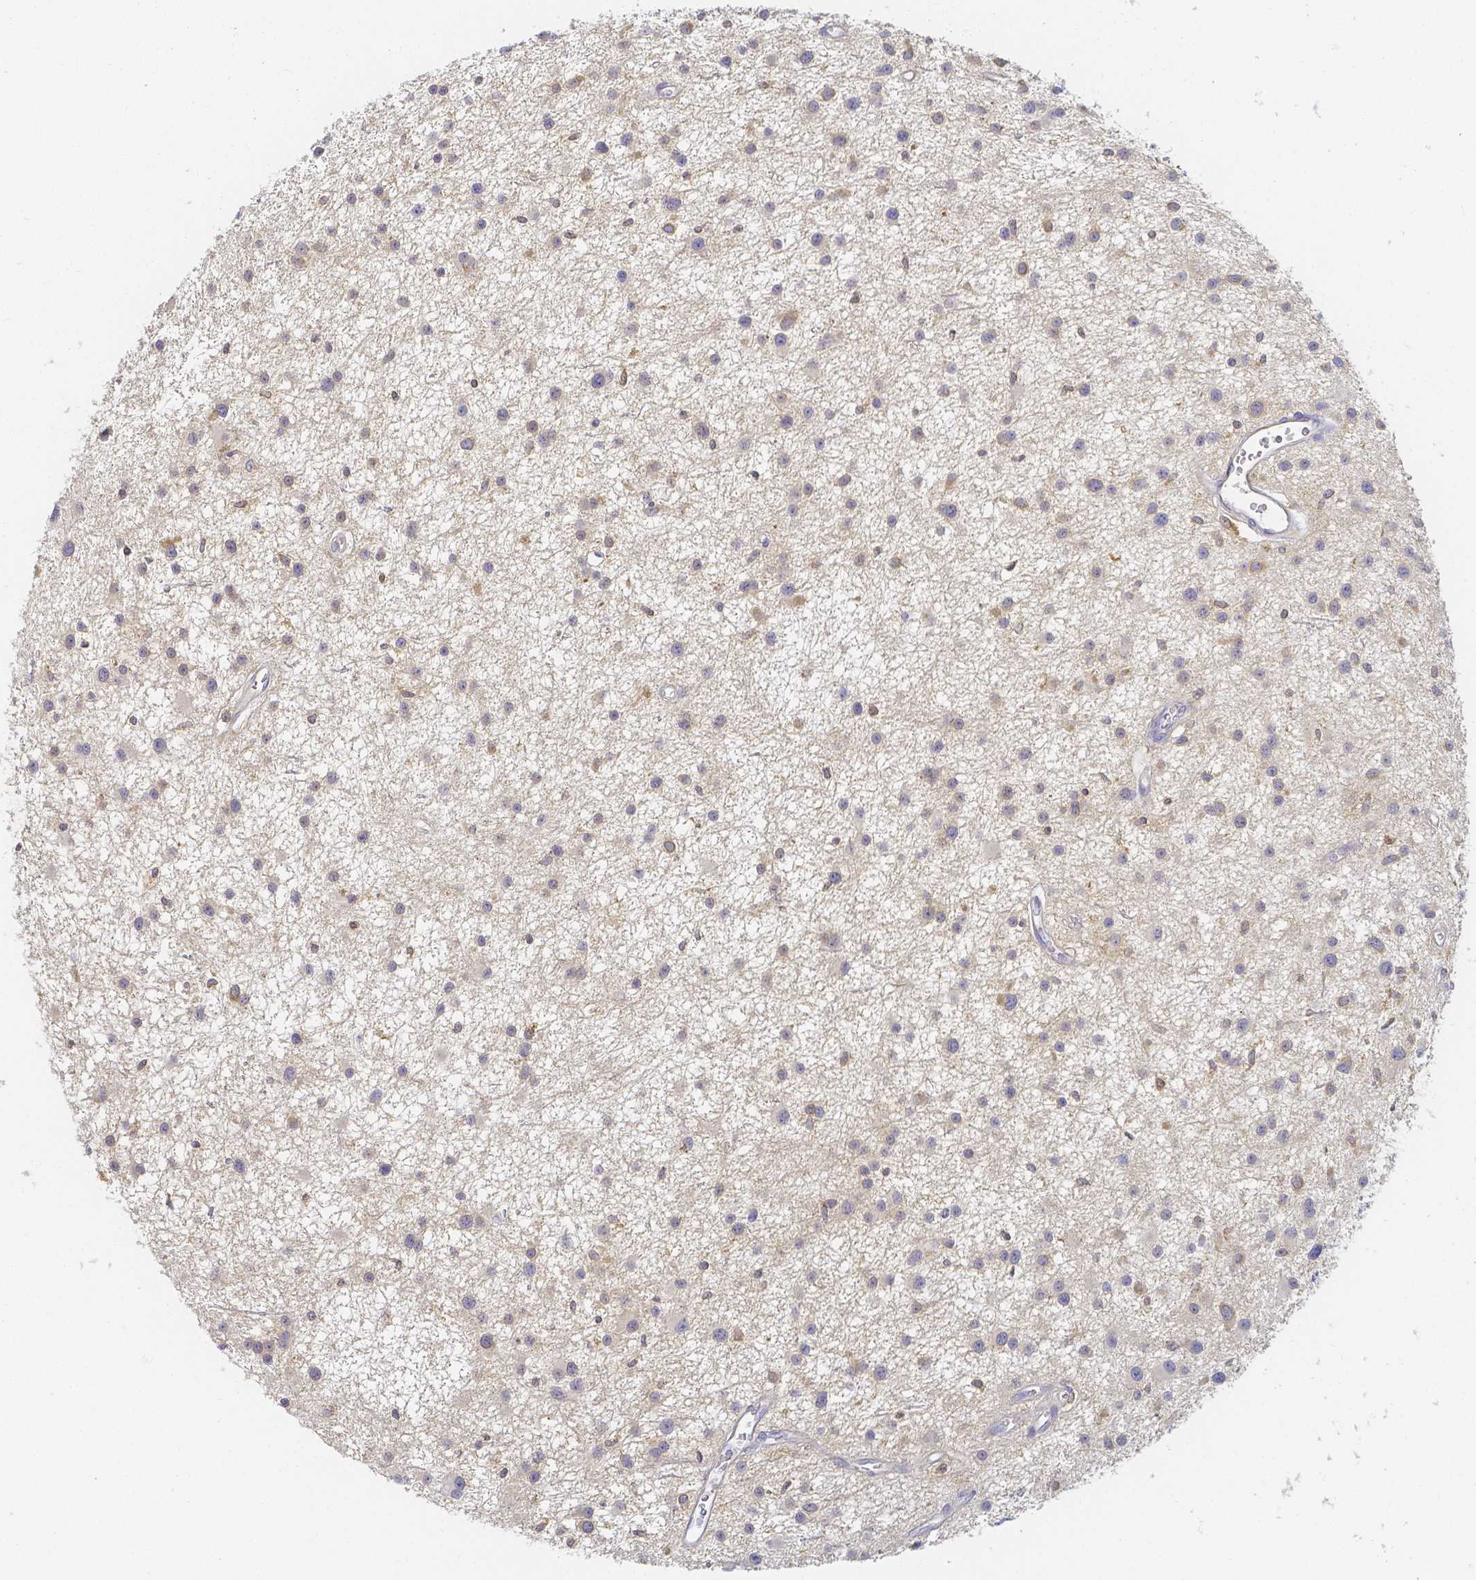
{"staining": {"intensity": "negative", "quantity": "none", "location": "none"}, "tissue": "glioma", "cell_type": "Tumor cells", "image_type": "cancer", "snomed": [{"axis": "morphology", "description": "Glioma, malignant, Low grade"}, {"axis": "topography", "description": "Brain"}], "caption": "Immunohistochemistry micrograph of glioma stained for a protein (brown), which shows no expression in tumor cells. Brightfield microscopy of immunohistochemistry (IHC) stained with DAB (brown) and hematoxylin (blue), captured at high magnification.", "gene": "KCNH1", "patient": {"sex": "male", "age": 43}}